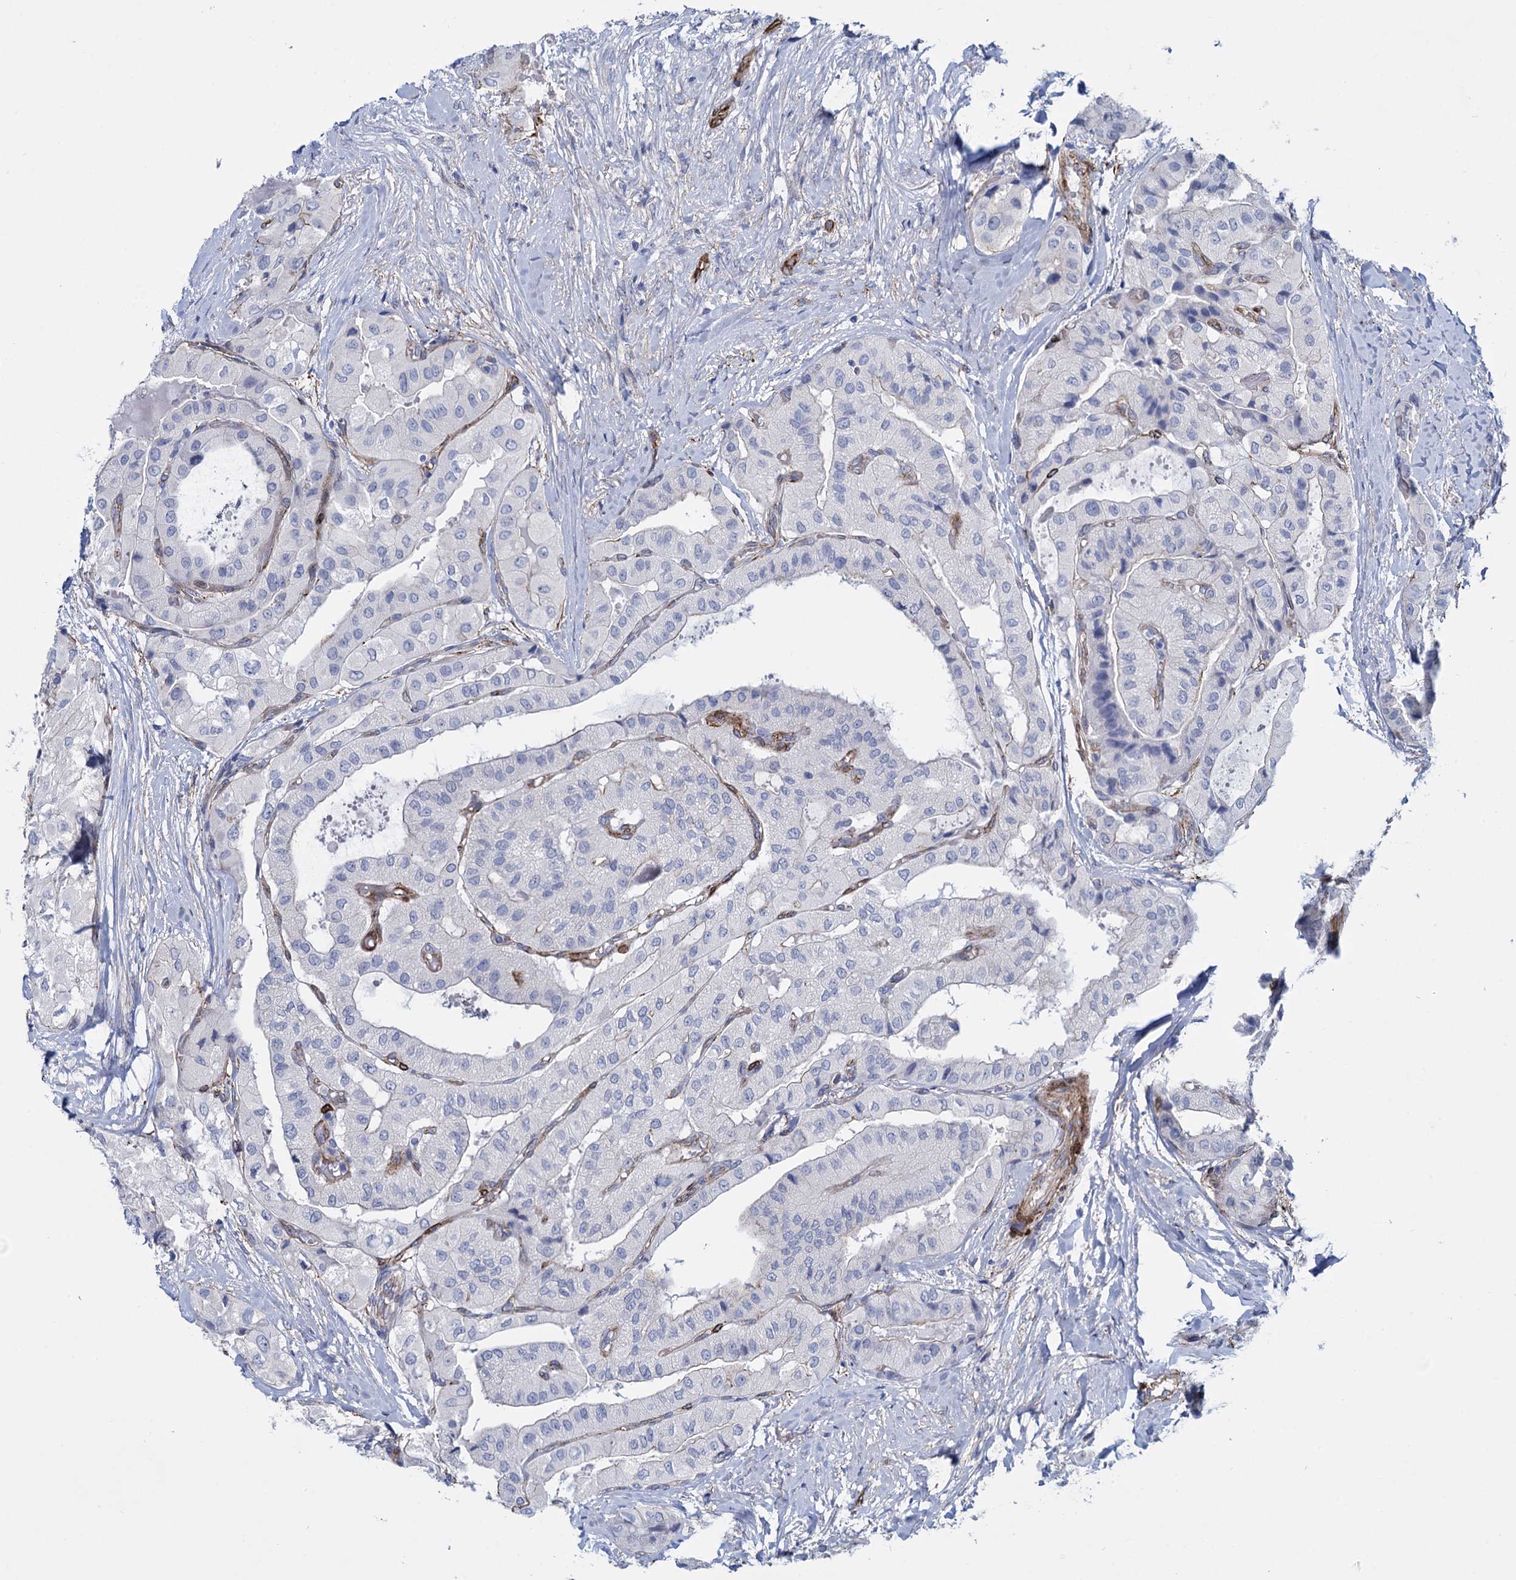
{"staining": {"intensity": "negative", "quantity": "none", "location": "none"}, "tissue": "thyroid cancer", "cell_type": "Tumor cells", "image_type": "cancer", "snomed": [{"axis": "morphology", "description": "Papillary adenocarcinoma, NOS"}, {"axis": "topography", "description": "Thyroid gland"}], "caption": "High power microscopy micrograph of an immunohistochemistry (IHC) histopathology image of papillary adenocarcinoma (thyroid), revealing no significant staining in tumor cells.", "gene": "SNCG", "patient": {"sex": "female", "age": 59}}